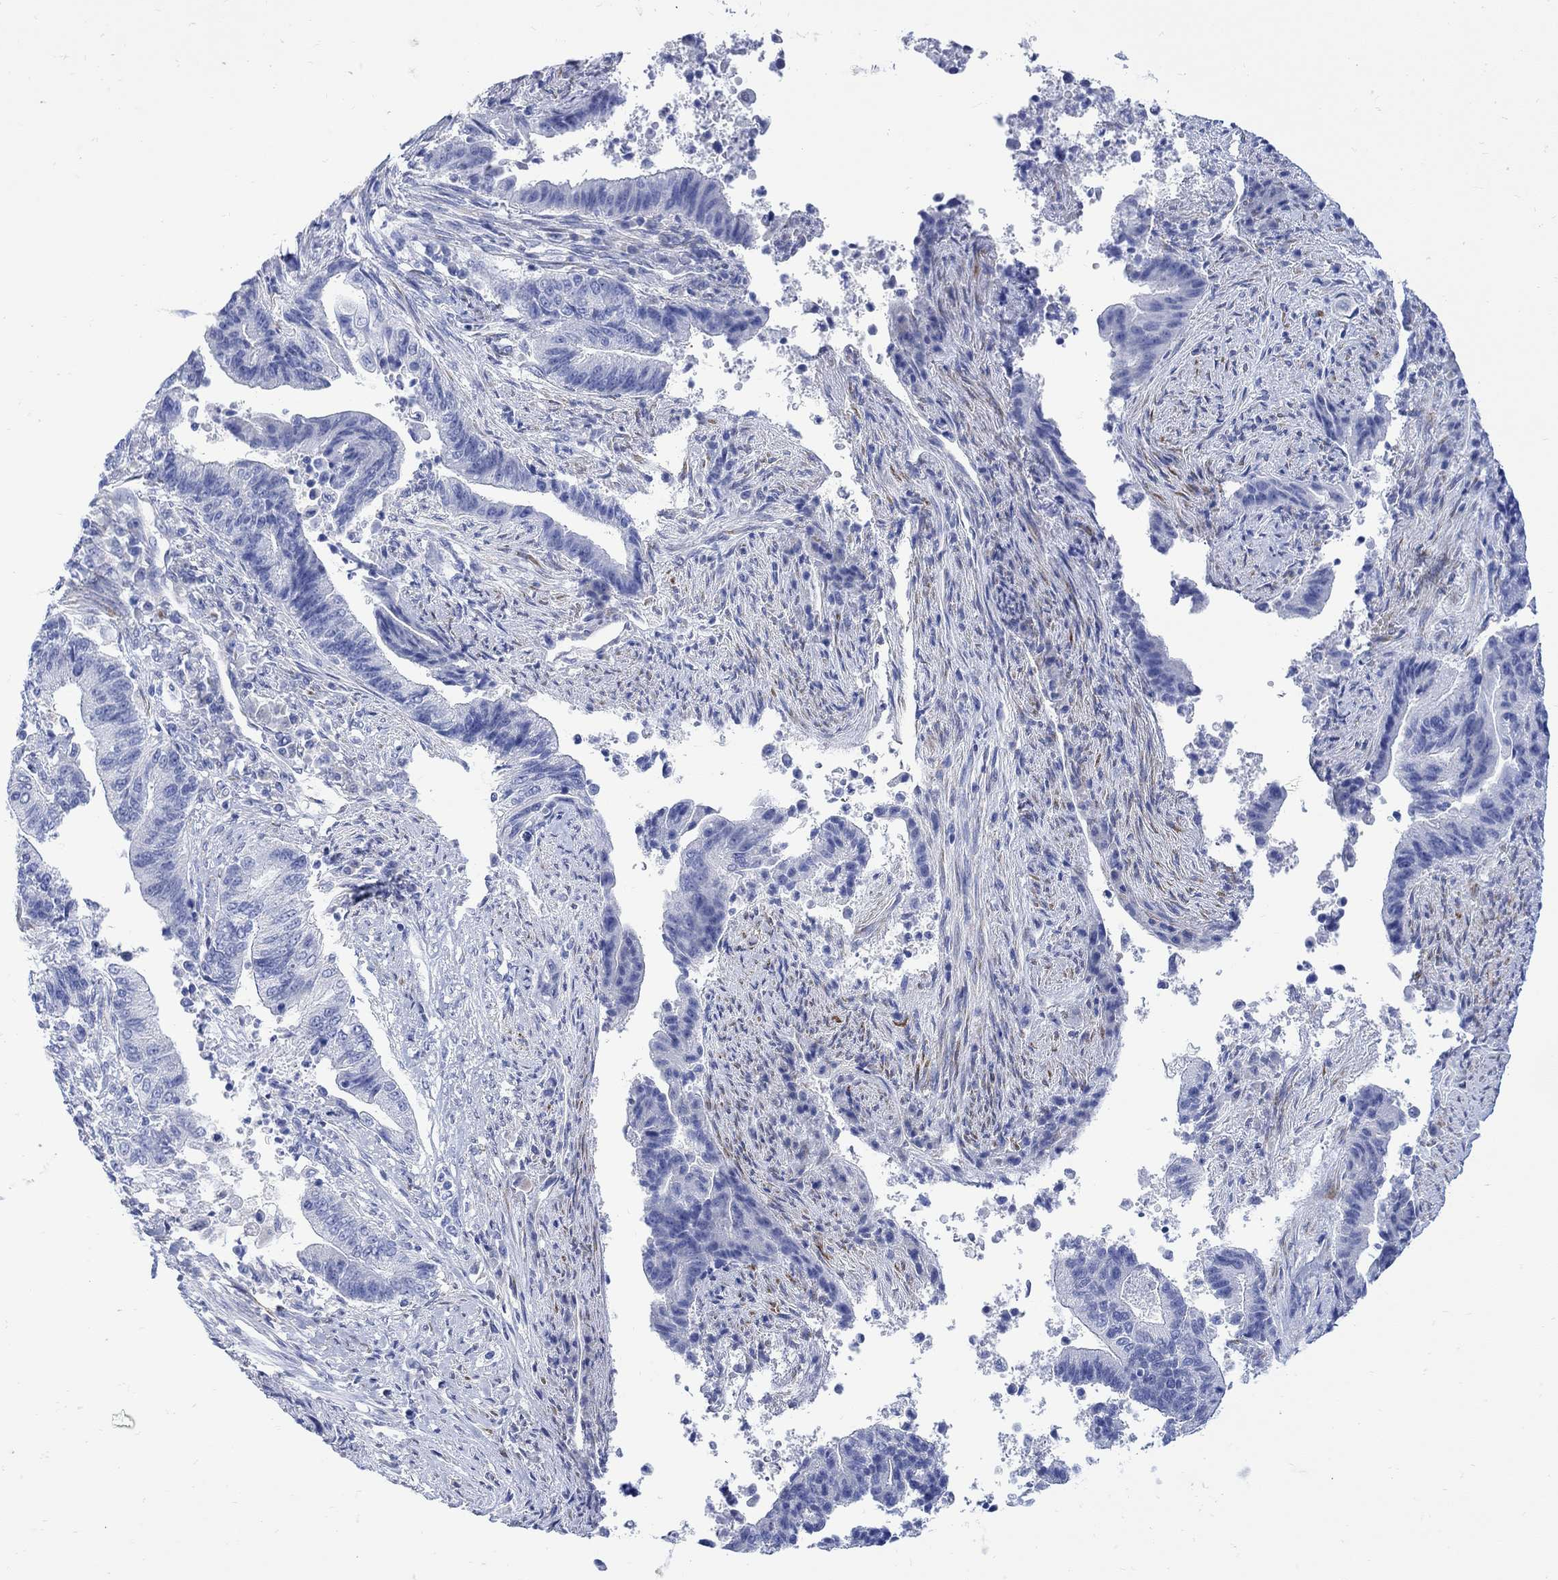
{"staining": {"intensity": "negative", "quantity": "none", "location": "none"}, "tissue": "endometrial cancer", "cell_type": "Tumor cells", "image_type": "cancer", "snomed": [{"axis": "morphology", "description": "Adenocarcinoma, NOS"}, {"axis": "topography", "description": "Uterus"}, {"axis": "topography", "description": "Endometrium"}], "caption": "This is a micrograph of IHC staining of endometrial cancer (adenocarcinoma), which shows no expression in tumor cells.", "gene": "MYL1", "patient": {"sex": "female", "age": 54}}